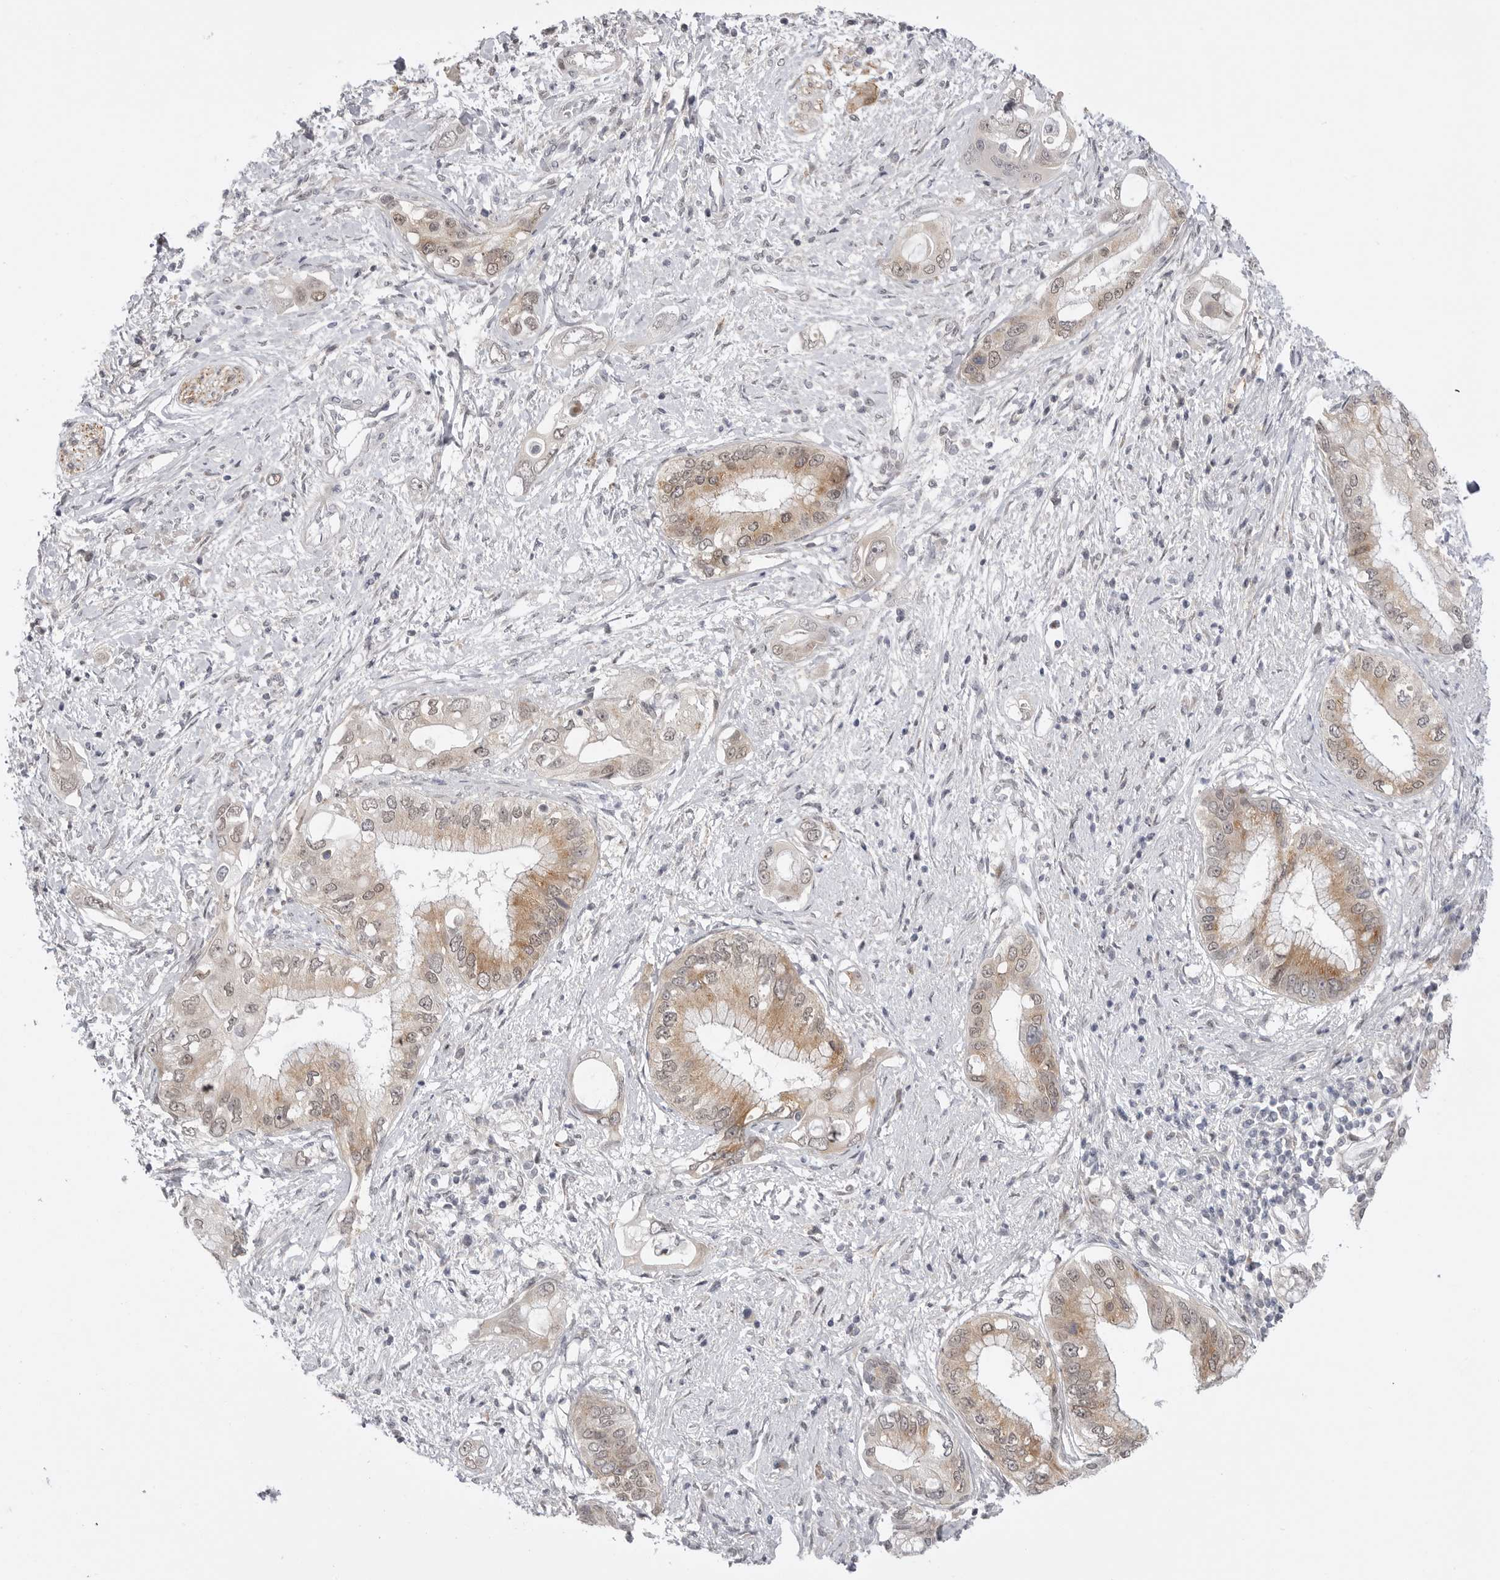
{"staining": {"intensity": "moderate", "quantity": ">75%", "location": "cytoplasmic/membranous,nuclear"}, "tissue": "pancreatic cancer", "cell_type": "Tumor cells", "image_type": "cancer", "snomed": [{"axis": "morphology", "description": "Inflammation, NOS"}, {"axis": "morphology", "description": "Adenocarcinoma, NOS"}, {"axis": "topography", "description": "Pancreas"}], "caption": "Brown immunohistochemical staining in pancreatic cancer shows moderate cytoplasmic/membranous and nuclear positivity in about >75% of tumor cells.", "gene": "GGT6", "patient": {"sex": "female", "age": 56}}